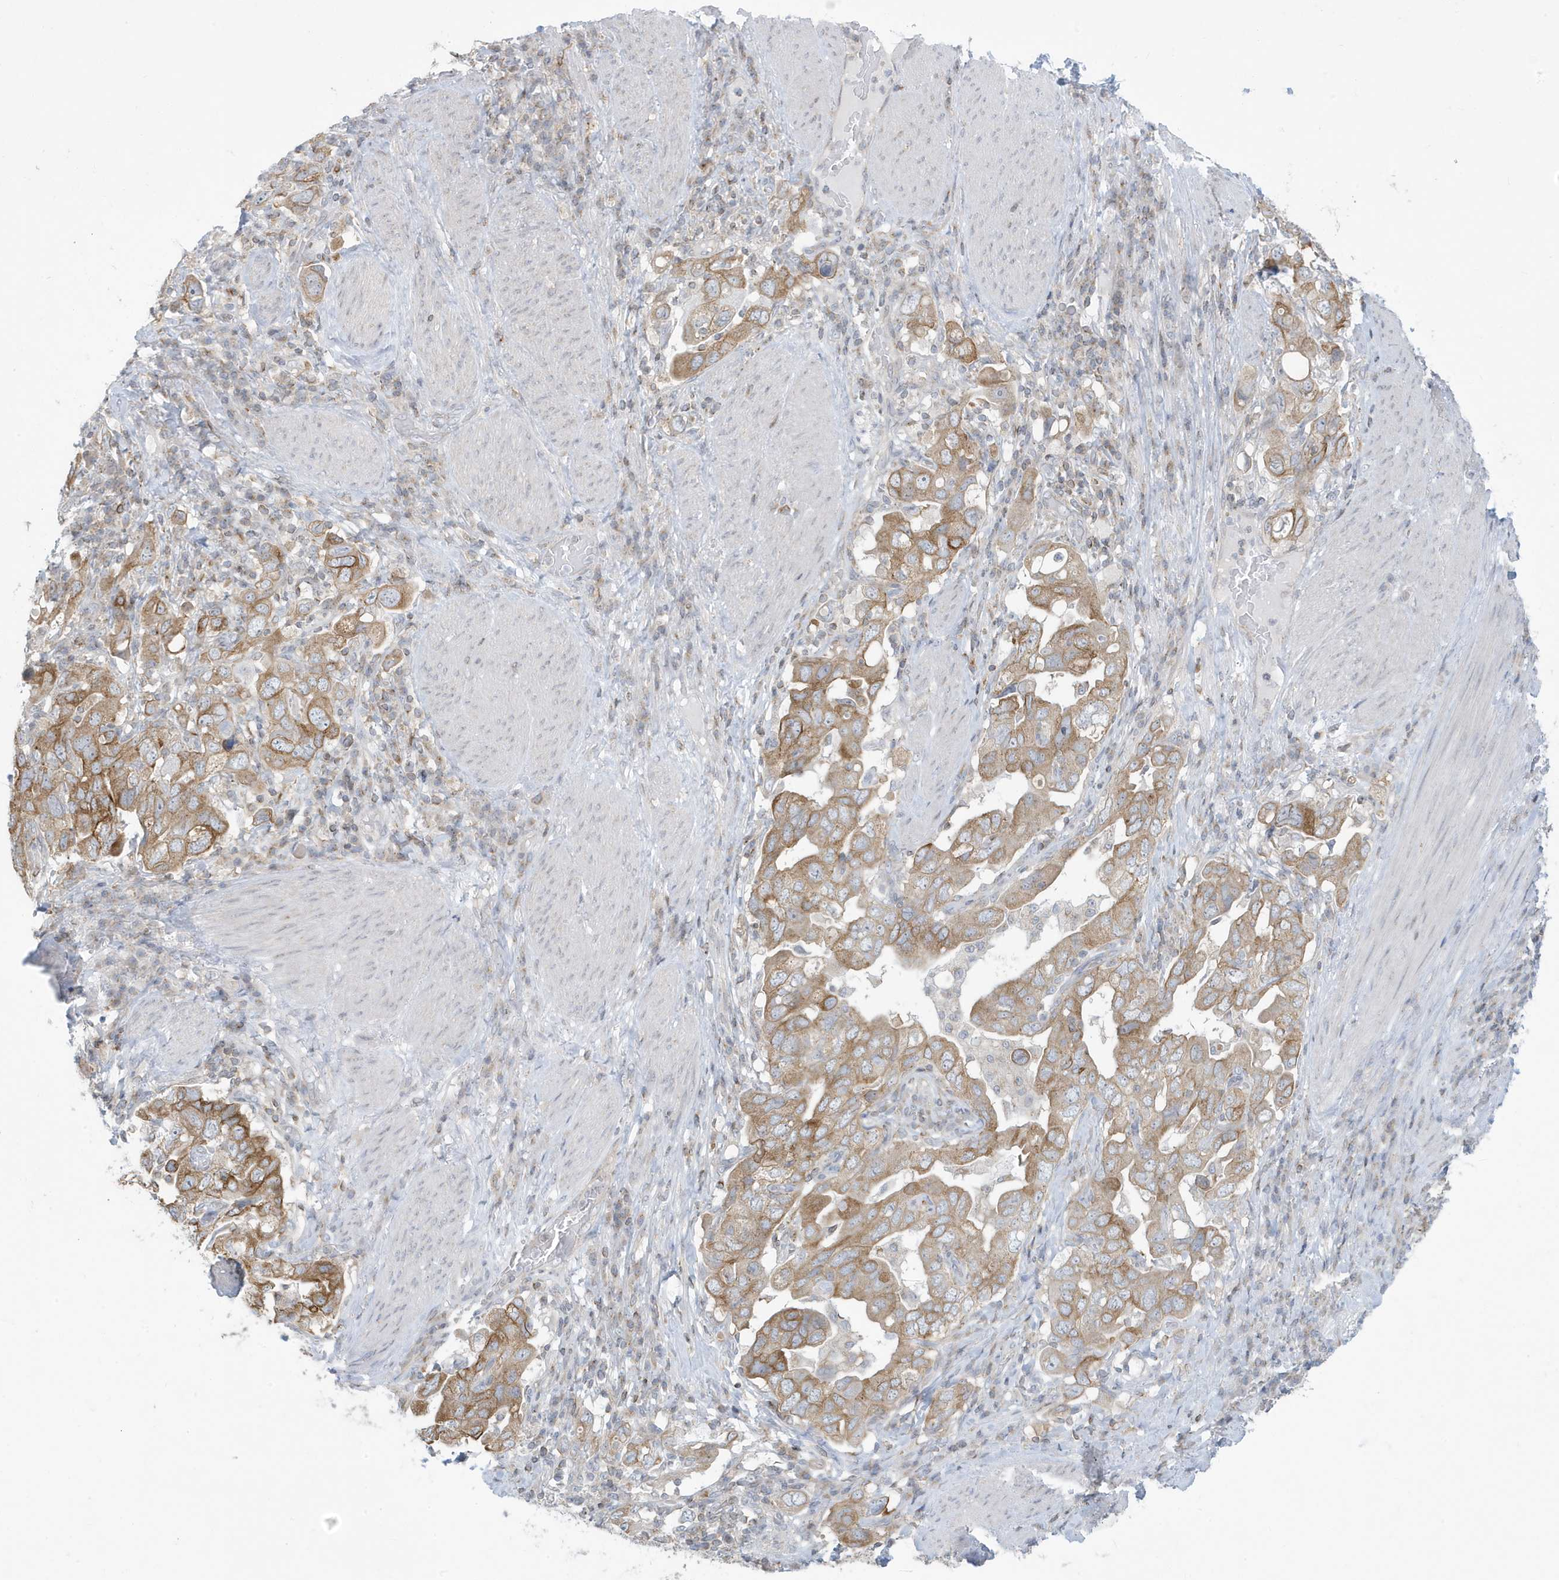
{"staining": {"intensity": "moderate", "quantity": ">75%", "location": "cytoplasmic/membranous"}, "tissue": "stomach cancer", "cell_type": "Tumor cells", "image_type": "cancer", "snomed": [{"axis": "morphology", "description": "Adenocarcinoma, NOS"}, {"axis": "topography", "description": "Stomach, upper"}], "caption": "Stomach cancer (adenocarcinoma) stained for a protein demonstrates moderate cytoplasmic/membranous positivity in tumor cells. (Brightfield microscopy of DAB IHC at high magnification).", "gene": "SLAMF9", "patient": {"sex": "male", "age": 62}}